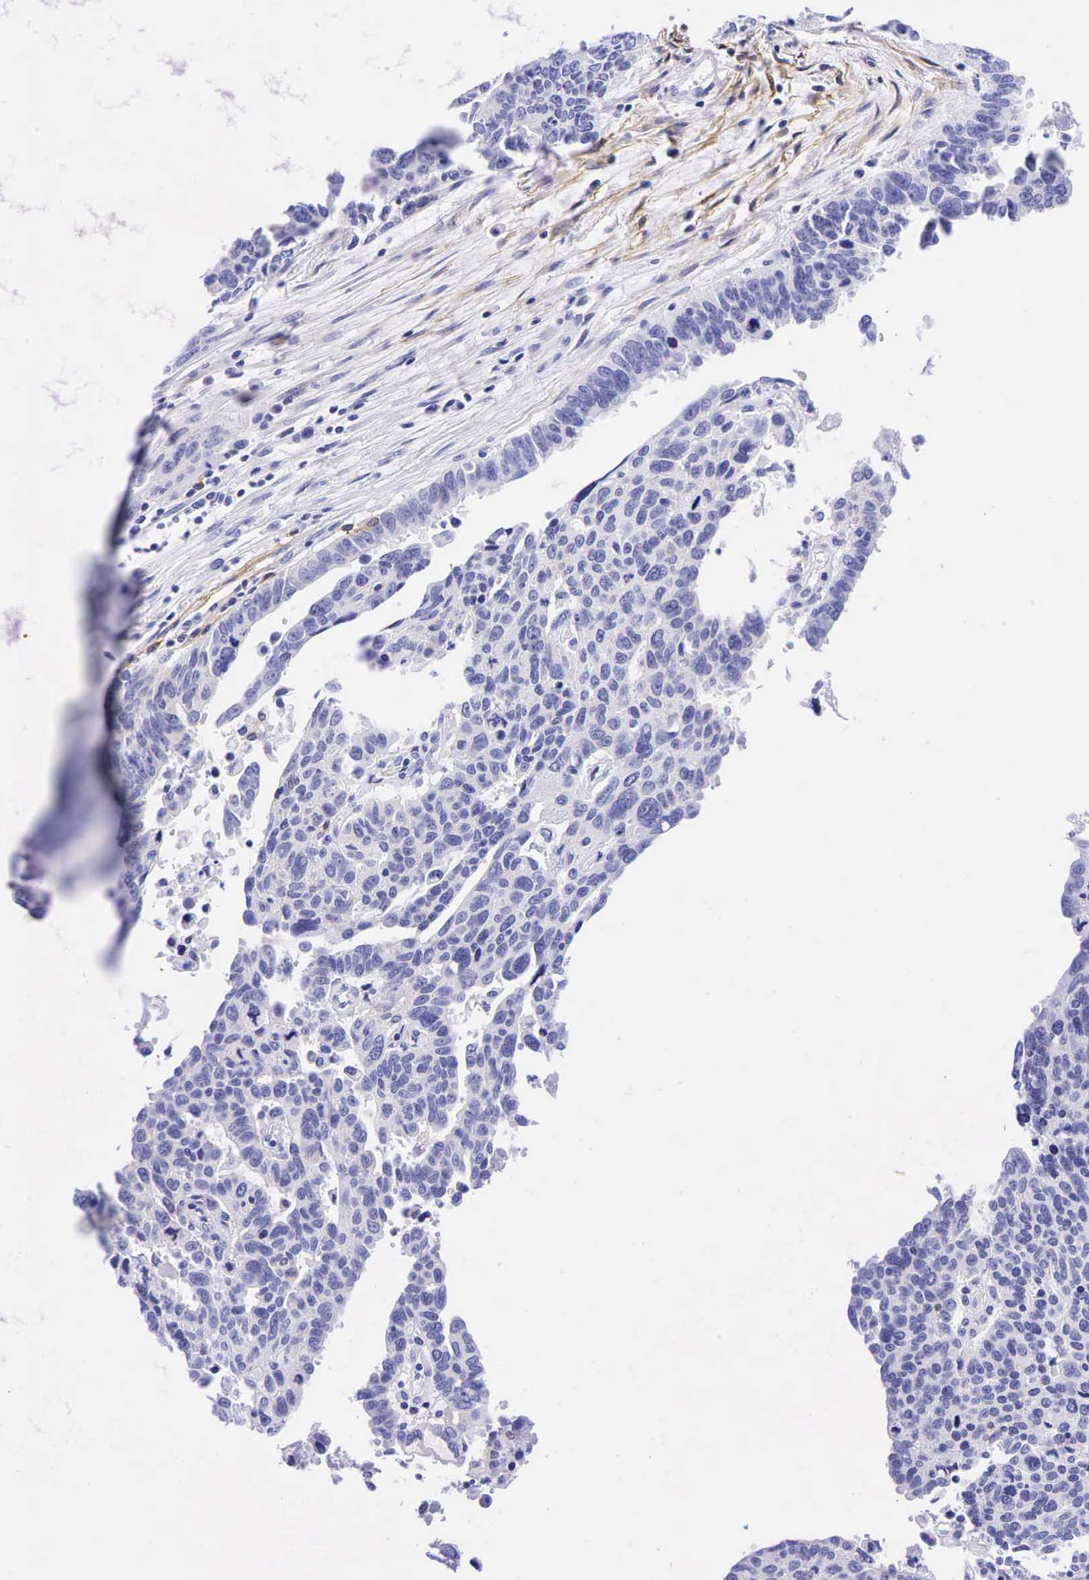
{"staining": {"intensity": "negative", "quantity": "none", "location": "none"}, "tissue": "ovarian cancer", "cell_type": "Tumor cells", "image_type": "cancer", "snomed": [{"axis": "morphology", "description": "Carcinoma, endometroid"}, {"axis": "morphology", "description": "Cystadenocarcinoma, serous, NOS"}, {"axis": "topography", "description": "Ovary"}], "caption": "The IHC image has no significant positivity in tumor cells of ovarian cancer tissue.", "gene": "TNFRSF8", "patient": {"sex": "female", "age": 45}}